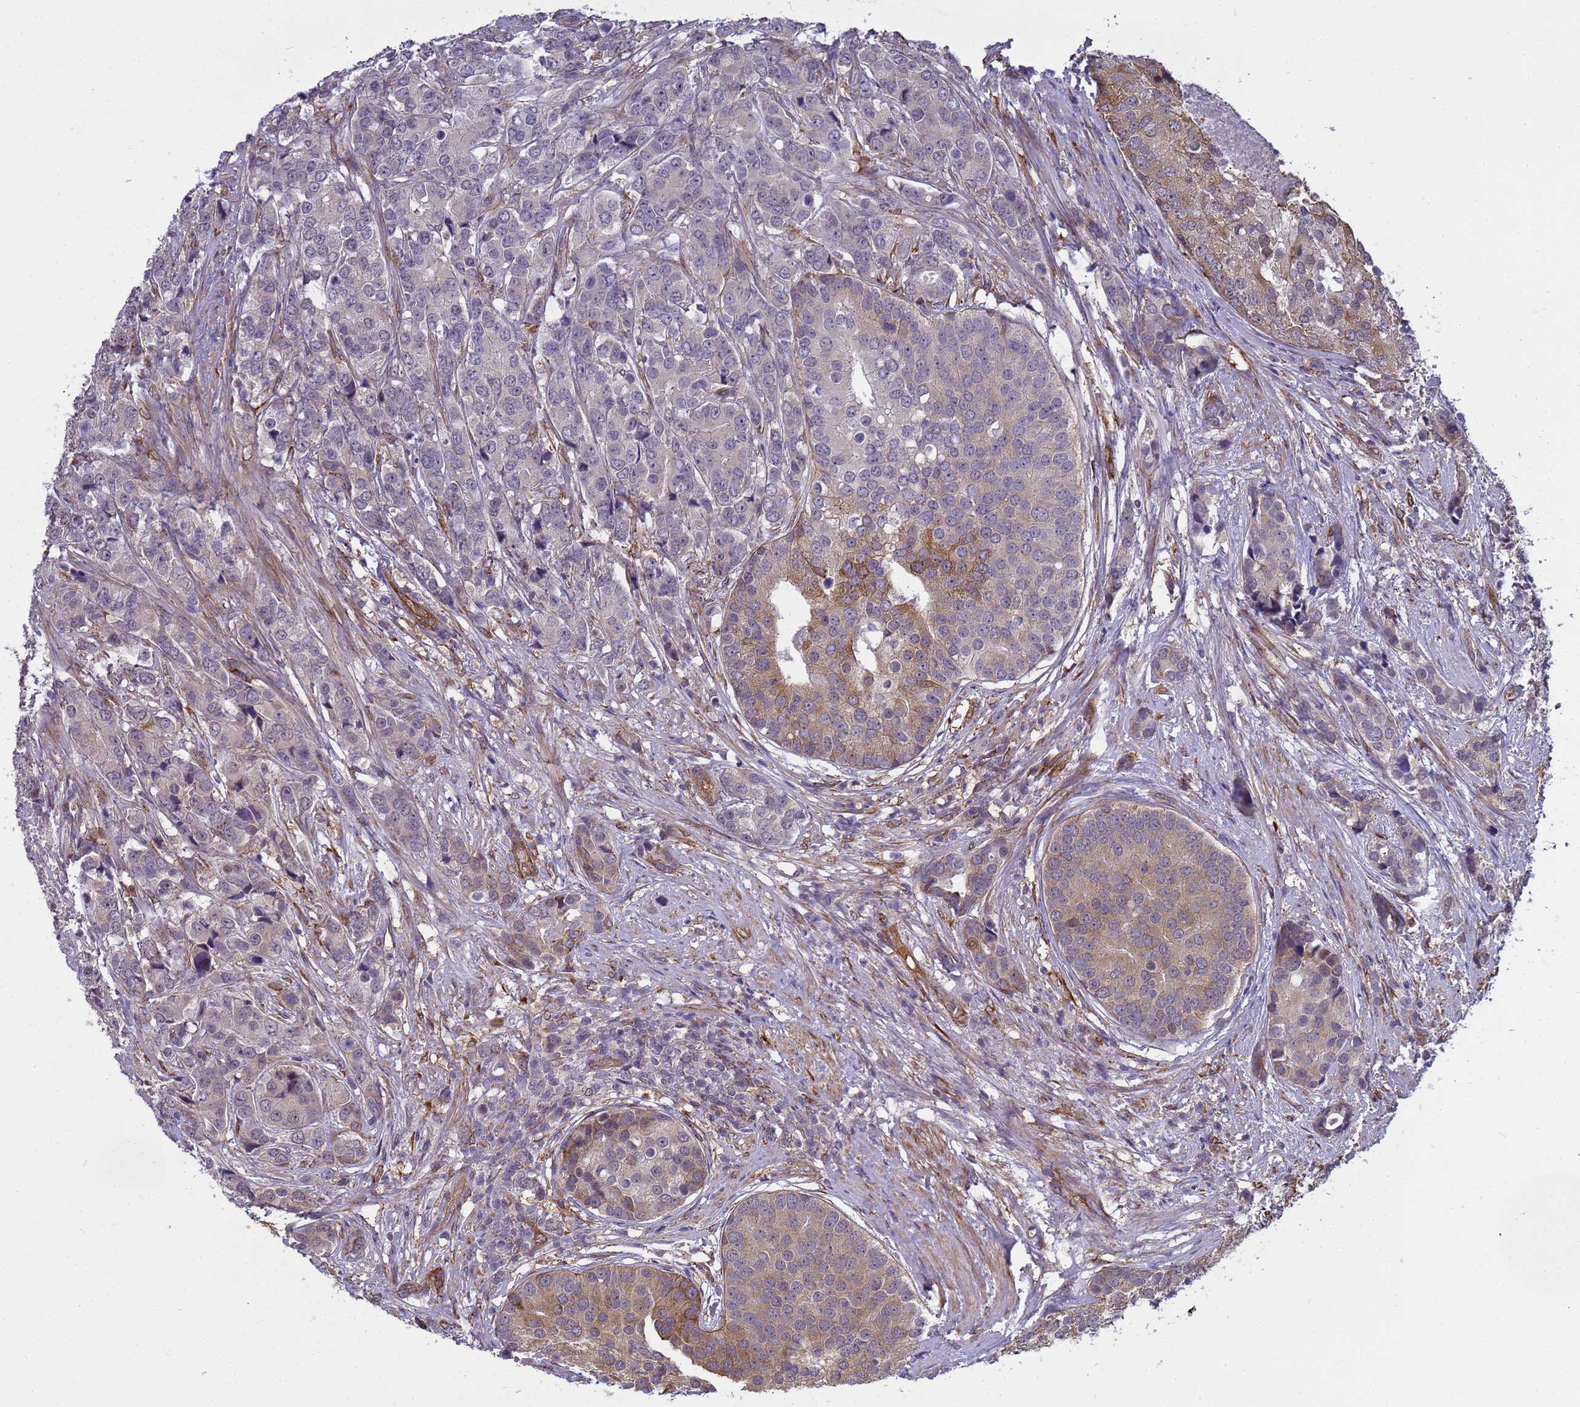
{"staining": {"intensity": "moderate", "quantity": "<25%", "location": "cytoplasmic/membranous"}, "tissue": "prostate cancer", "cell_type": "Tumor cells", "image_type": "cancer", "snomed": [{"axis": "morphology", "description": "Adenocarcinoma, High grade"}, {"axis": "topography", "description": "Prostate"}], "caption": "A photomicrograph showing moderate cytoplasmic/membranous positivity in about <25% of tumor cells in high-grade adenocarcinoma (prostate), as visualized by brown immunohistochemical staining.", "gene": "ITGB4", "patient": {"sex": "male", "age": 62}}